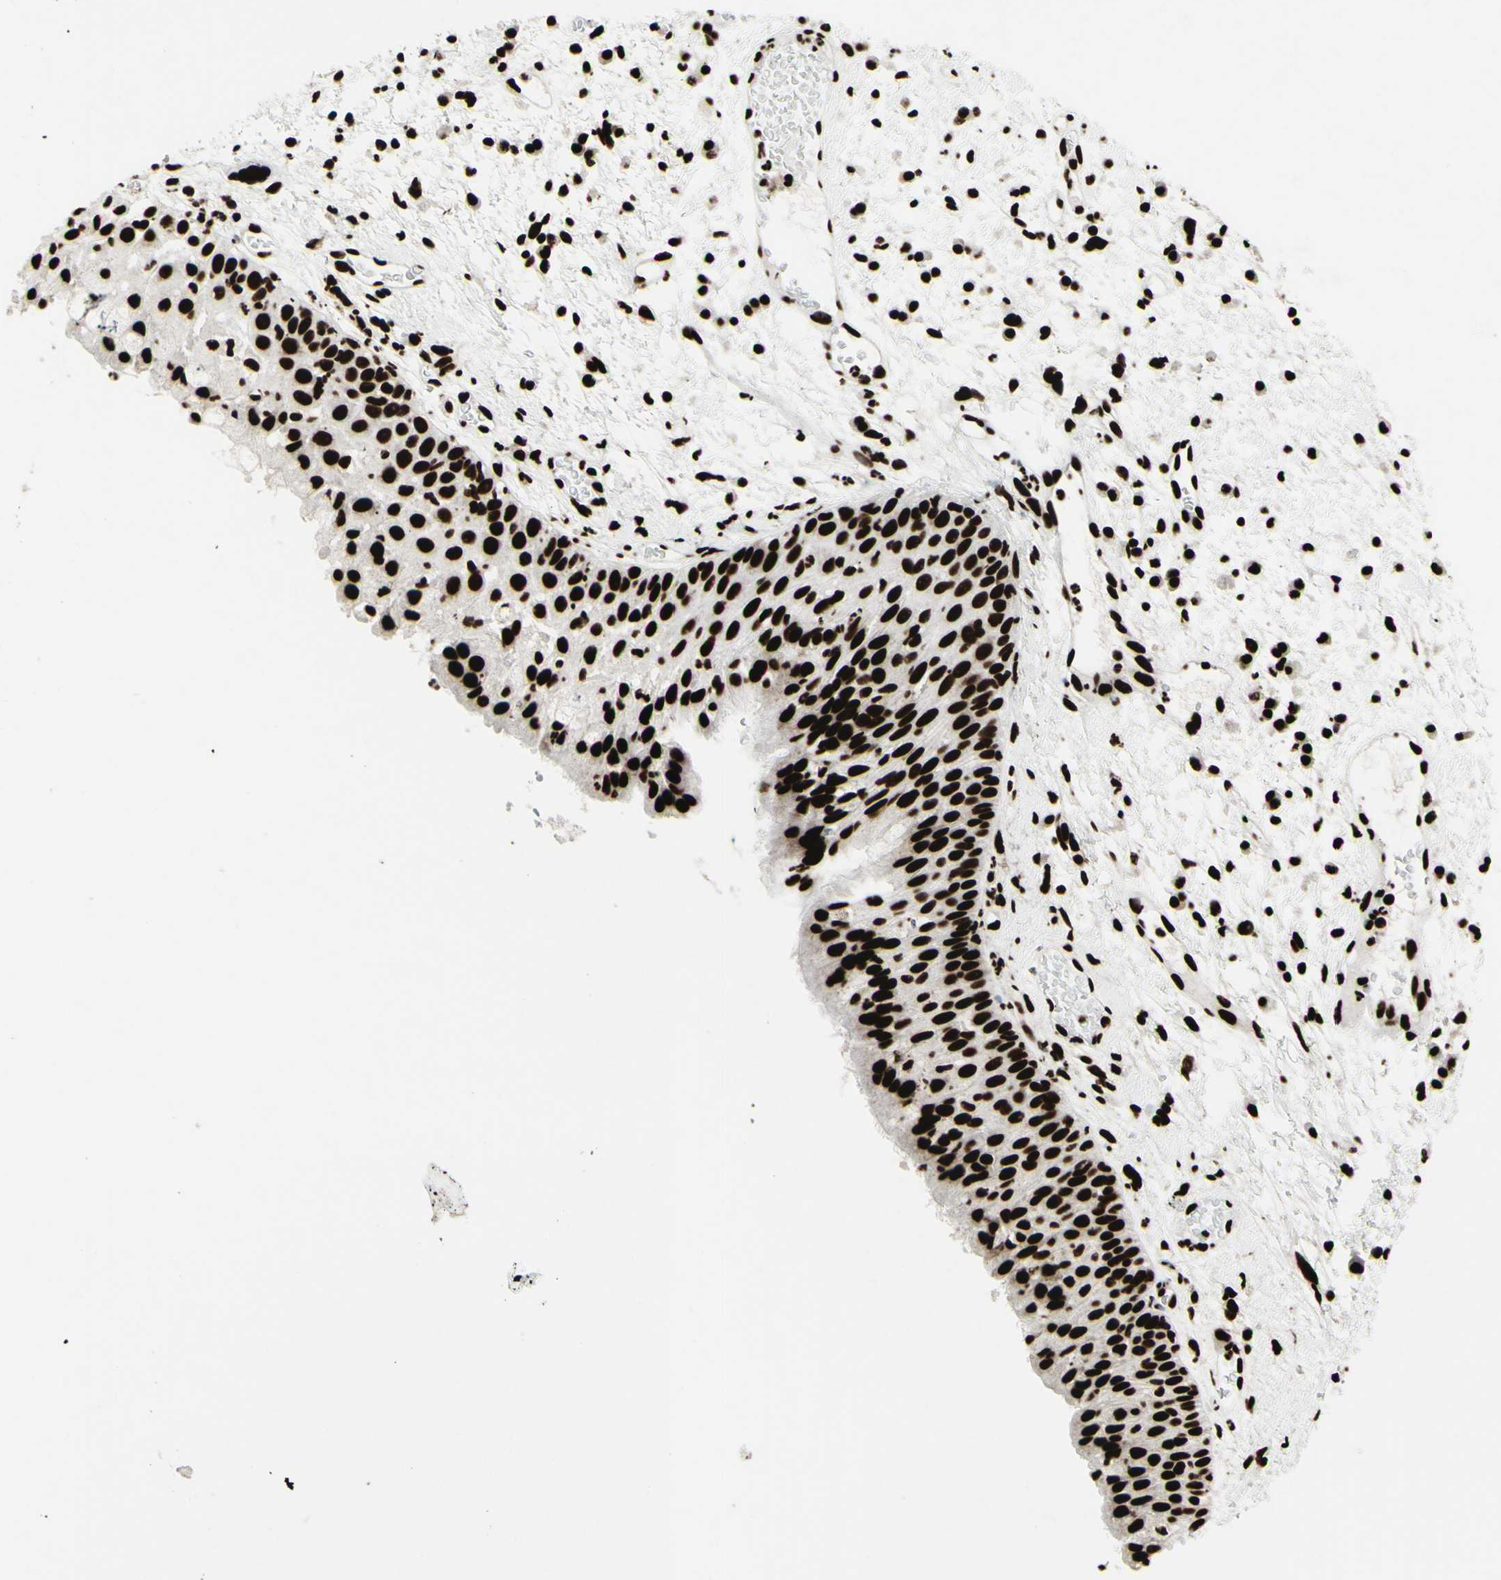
{"staining": {"intensity": "strong", "quantity": ">75%", "location": "nuclear"}, "tissue": "head and neck cancer", "cell_type": "Tumor cells", "image_type": "cancer", "snomed": [{"axis": "morphology", "description": "Squamous cell carcinoma, NOS"}, {"axis": "topography", "description": "Head-Neck"}], "caption": "A high-resolution micrograph shows immunohistochemistry (IHC) staining of squamous cell carcinoma (head and neck), which reveals strong nuclear staining in approximately >75% of tumor cells.", "gene": "U2AF2", "patient": {"sex": "male", "age": 62}}